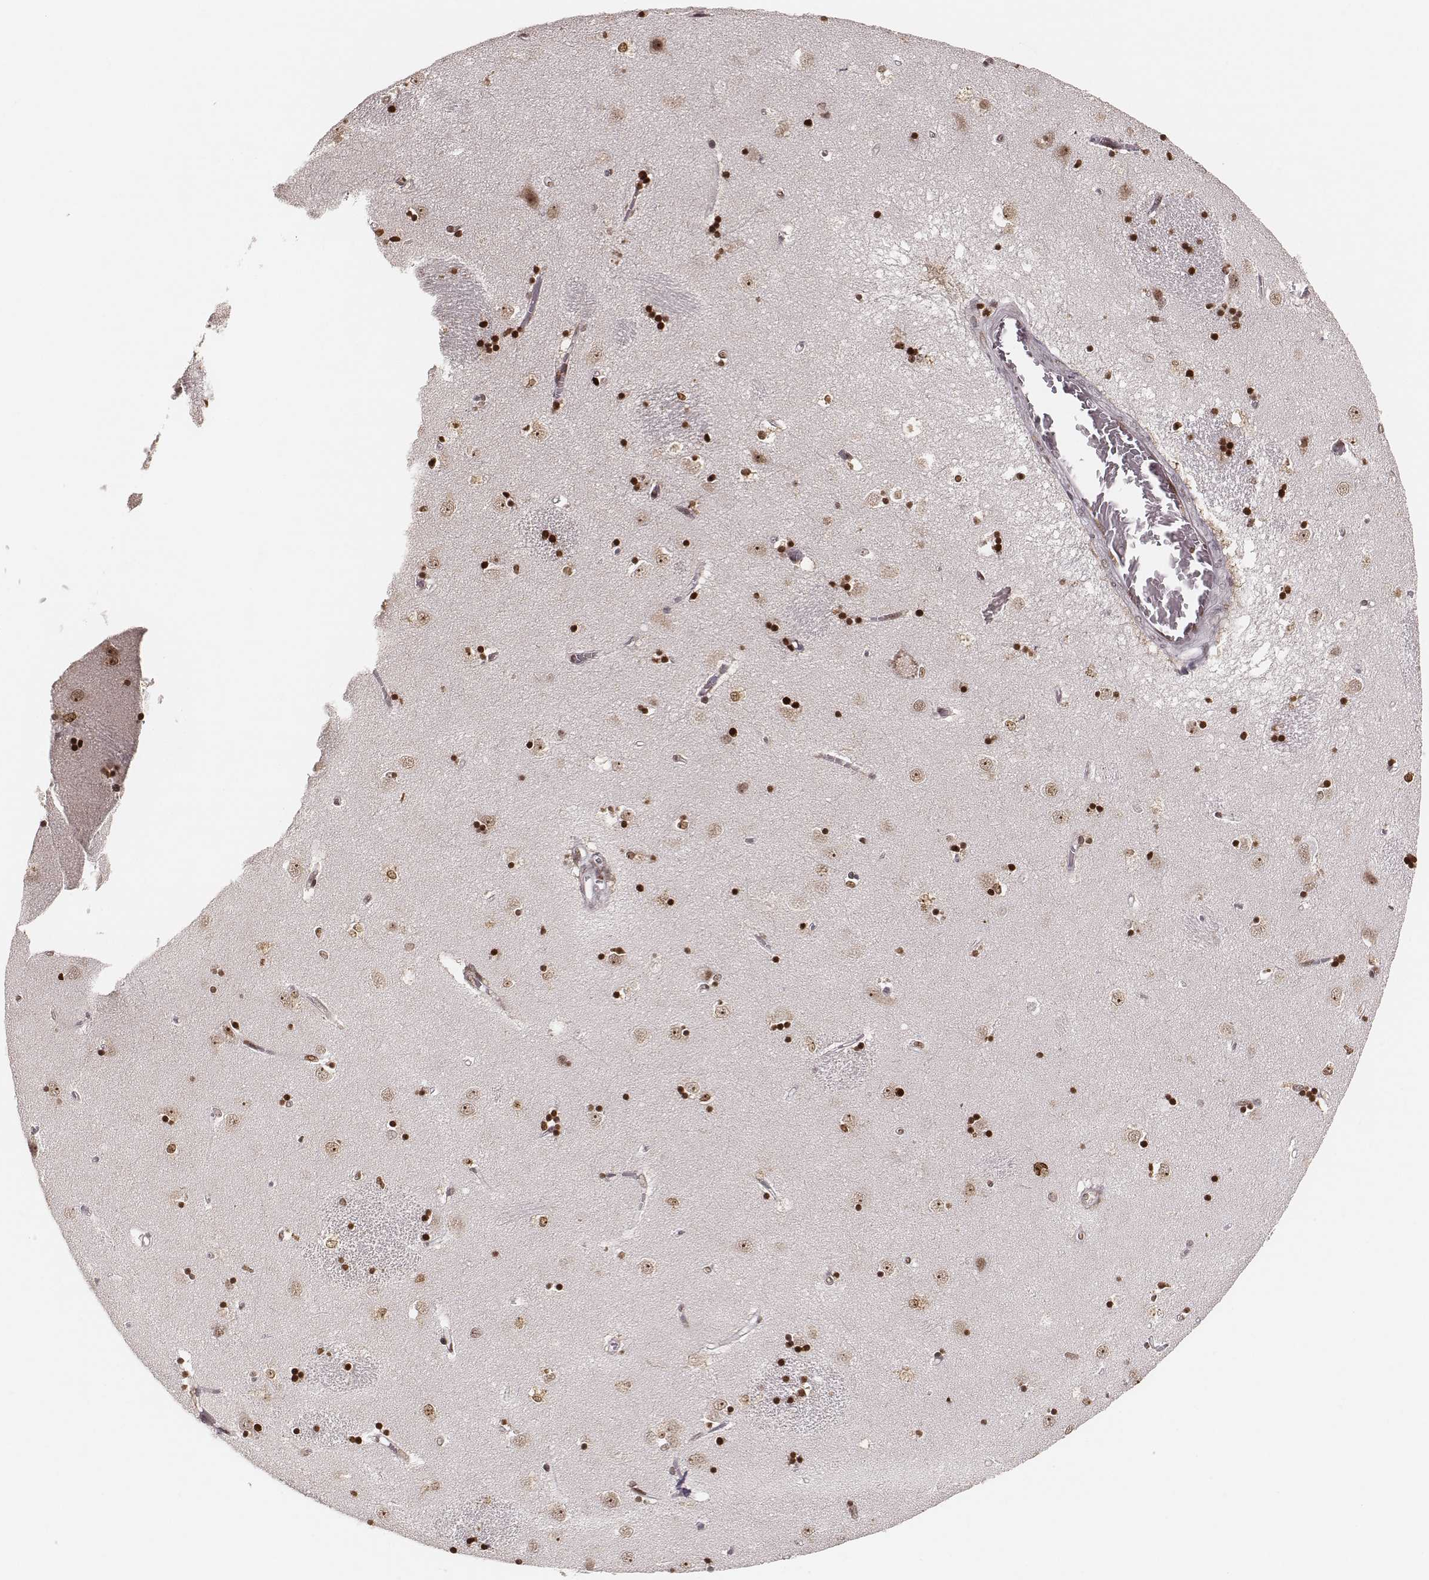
{"staining": {"intensity": "strong", "quantity": ">75%", "location": "nuclear"}, "tissue": "caudate", "cell_type": "Glial cells", "image_type": "normal", "snomed": [{"axis": "morphology", "description": "Normal tissue, NOS"}, {"axis": "topography", "description": "Lateral ventricle wall"}], "caption": "A brown stain labels strong nuclear positivity of a protein in glial cells of normal caudate.", "gene": "PARP1", "patient": {"sex": "male", "age": 54}}